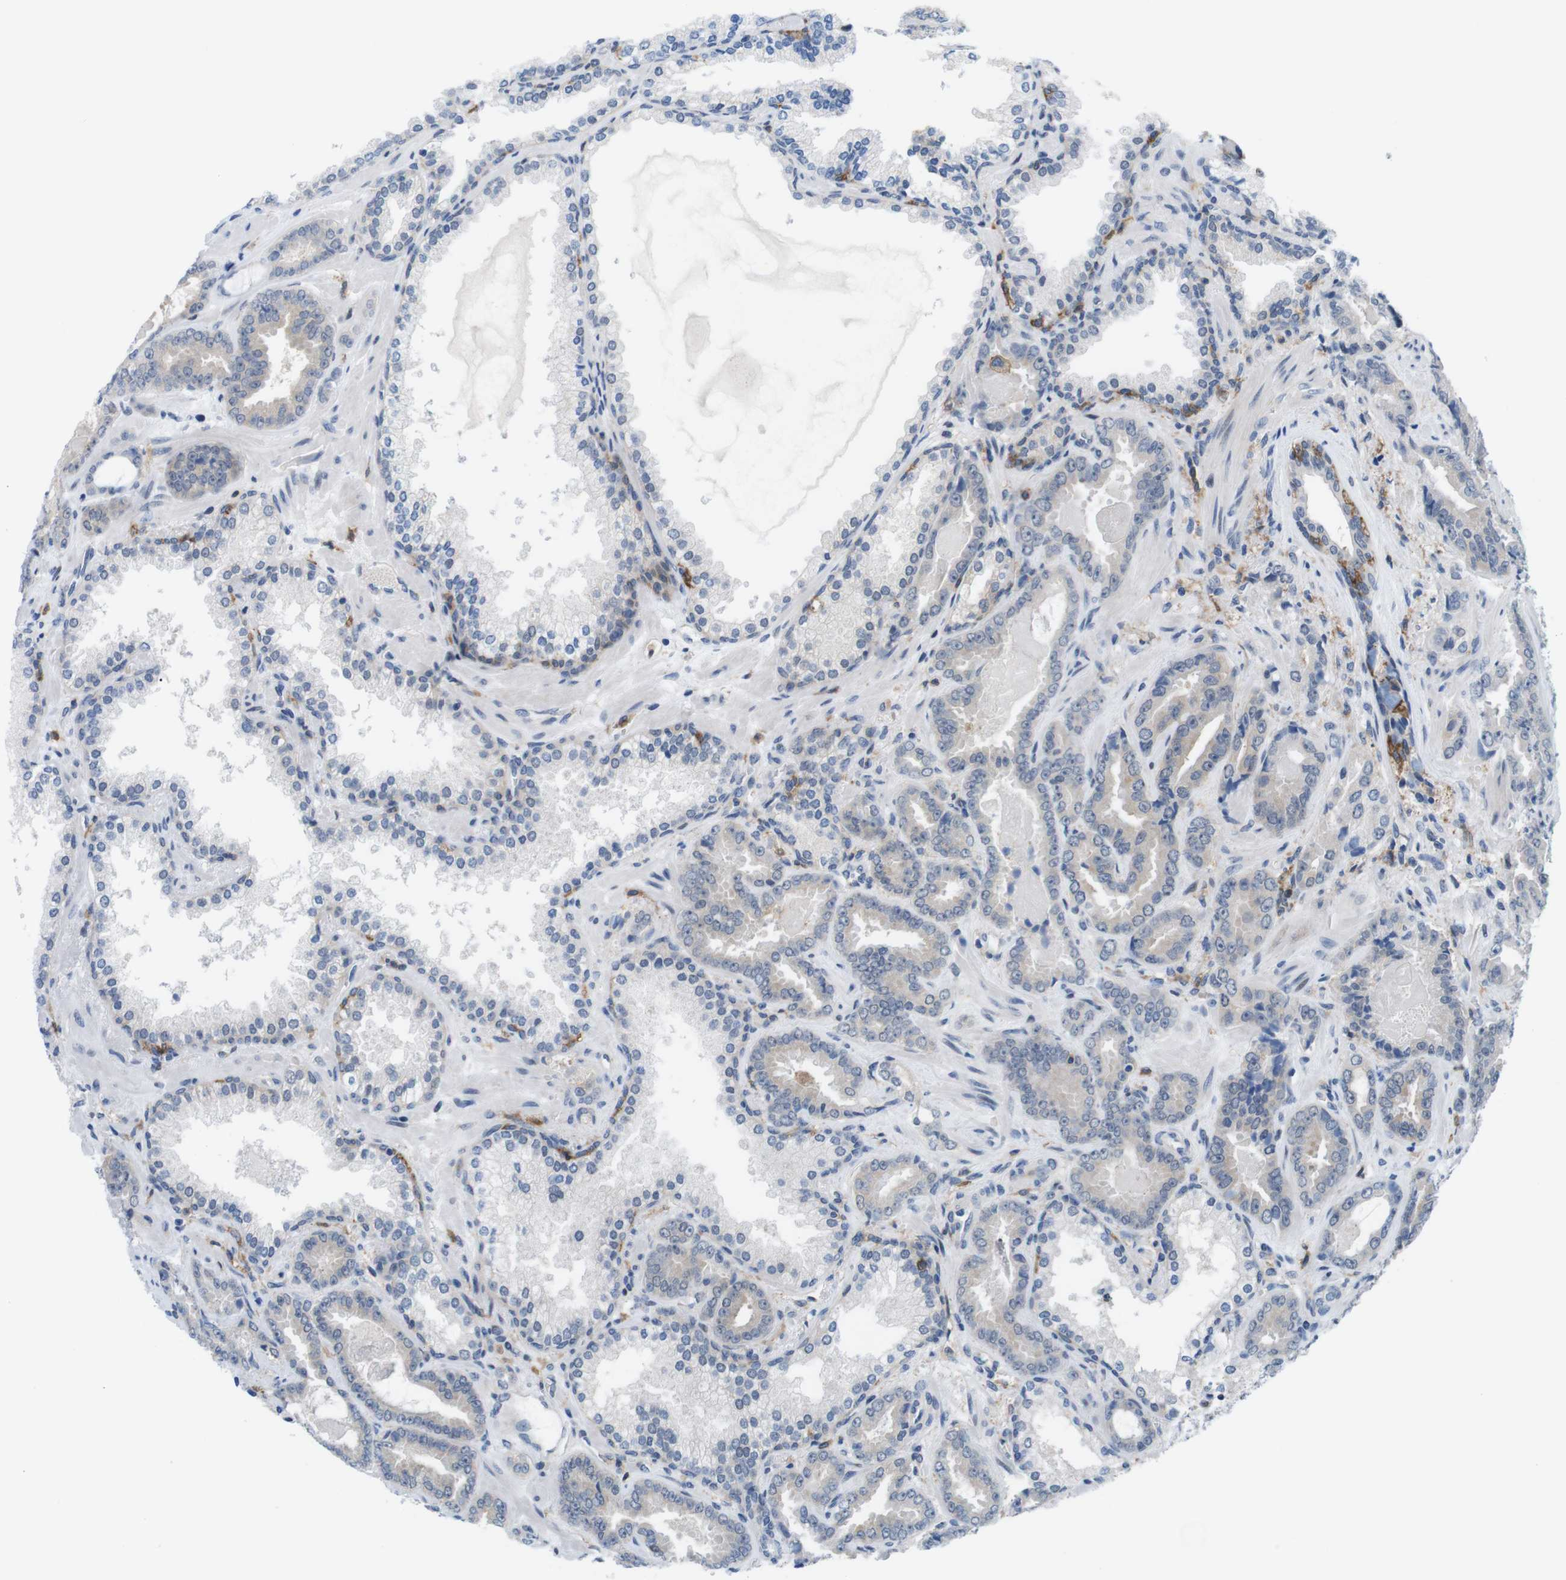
{"staining": {"intensity": "negative", "quantity": "none", "location": "none"}, "tissue": "prostate cancer", "cell_type": "Tumor cells", "image_type": "cancer", "snomed": [{"axis": "morphology", "description": "Adenocarcinoma, Low grade"}, {"axis": "topography", "description": "Prostate"}], "caption": "IHC histopathology image of prostate cancer (adenocarcinoma (low-grade)) stained for a protein (brown), which reveals no expression in tumor cells.", "gene": "CD300C", "patient": {"sex": "male", "age": 60}}